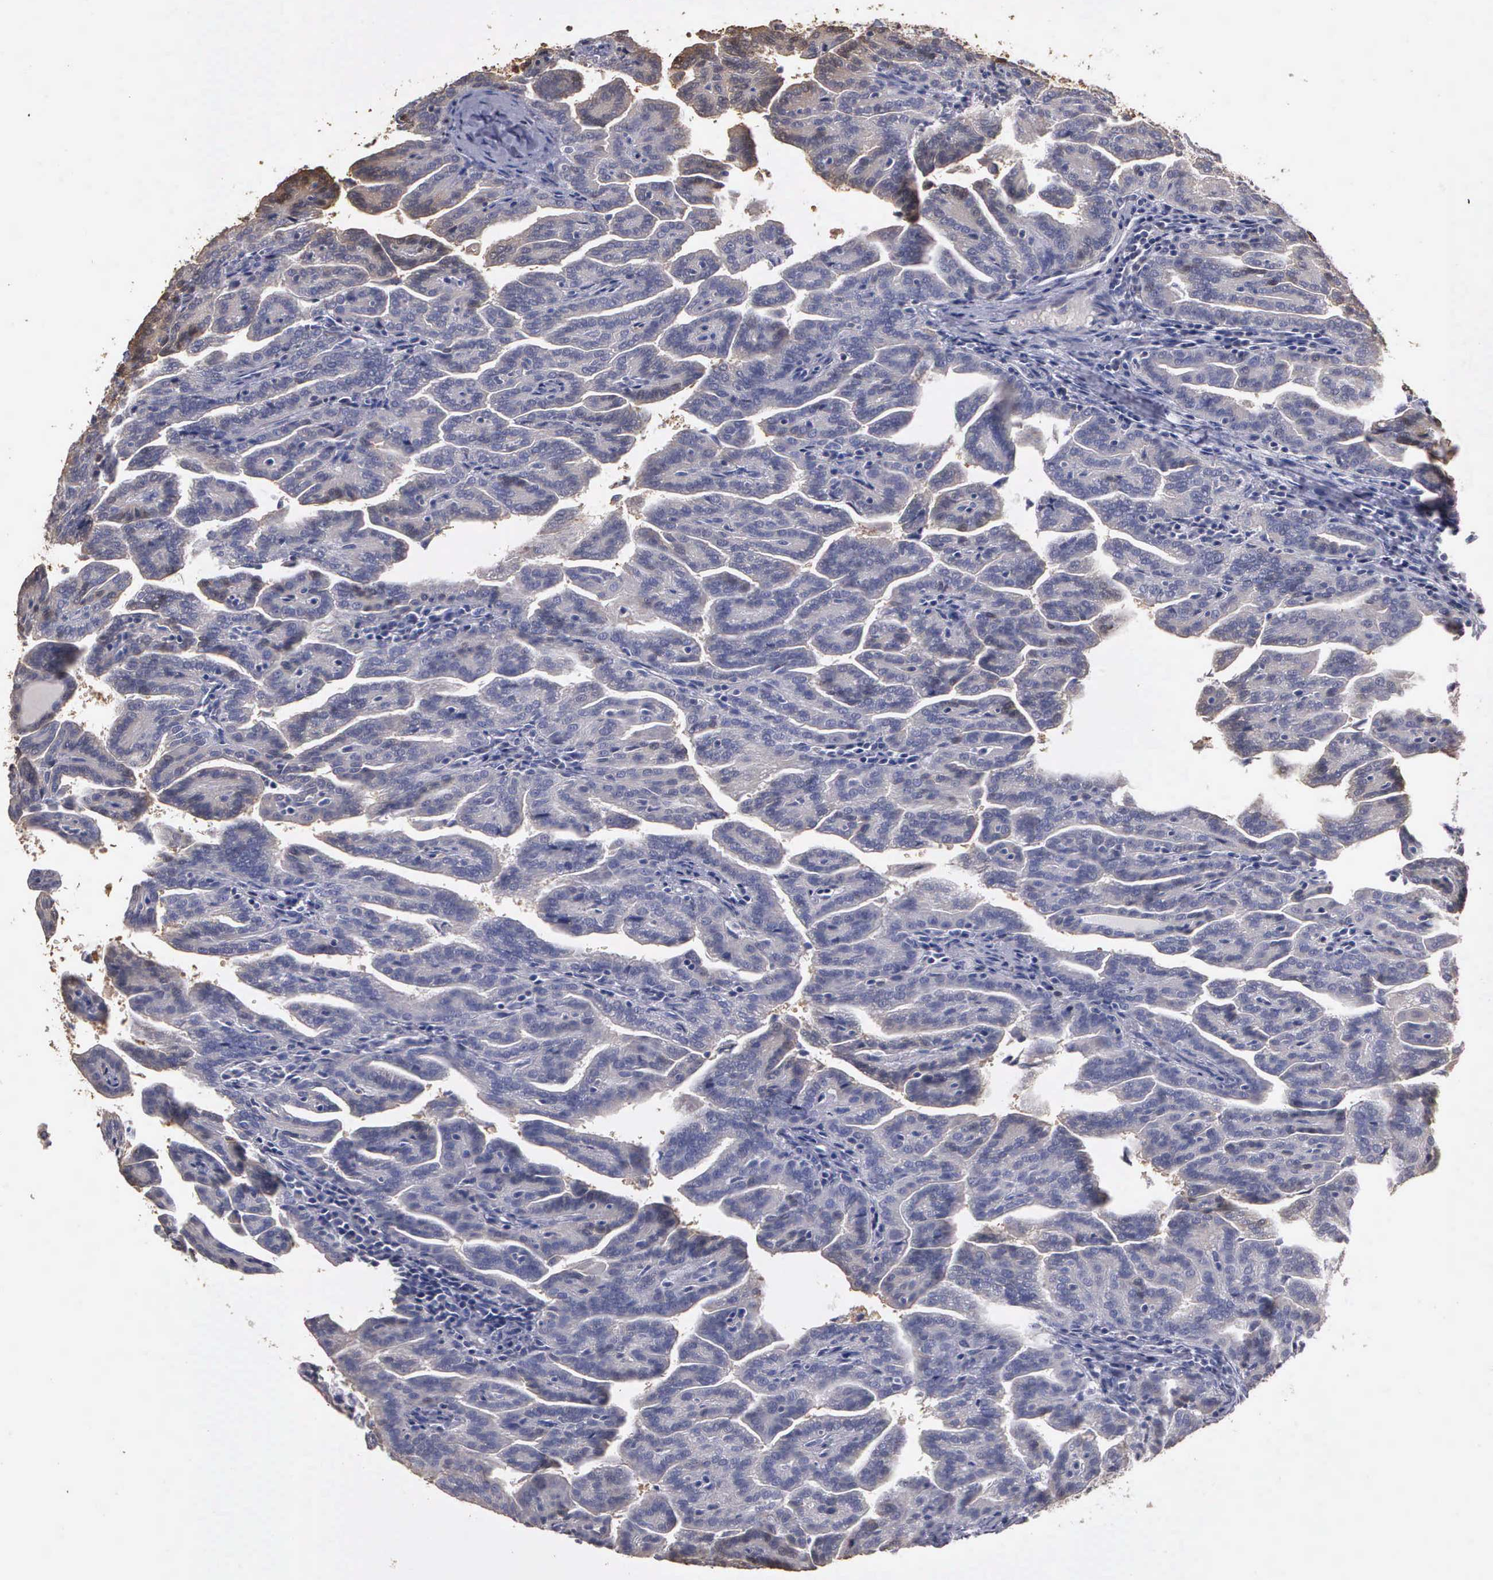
{"staining": {"intensity": "negative", "quantity": "none", "location": "none"}, "tissue": "renal cancer", "cell_type": "Tumor cells", "image_type": "cancer", "snomed": [{"axis": "morphology", "description": "Adenocarcinoma, NOS"}, {"axis": "topography", "description": "Kidney"}], "caption": "Renal cancer (adenocarcinoma) was stained to show a protein in brown. There is no significant expression in tumor cells. (Stains: DAB (3,3'-diaminobenzidine) IHC with hematoxylin counter stain, Microscopy: brightfield microscopy at high magnification).", "gene": "ENO3", "patient": {"sex": "male", "age": 61}}